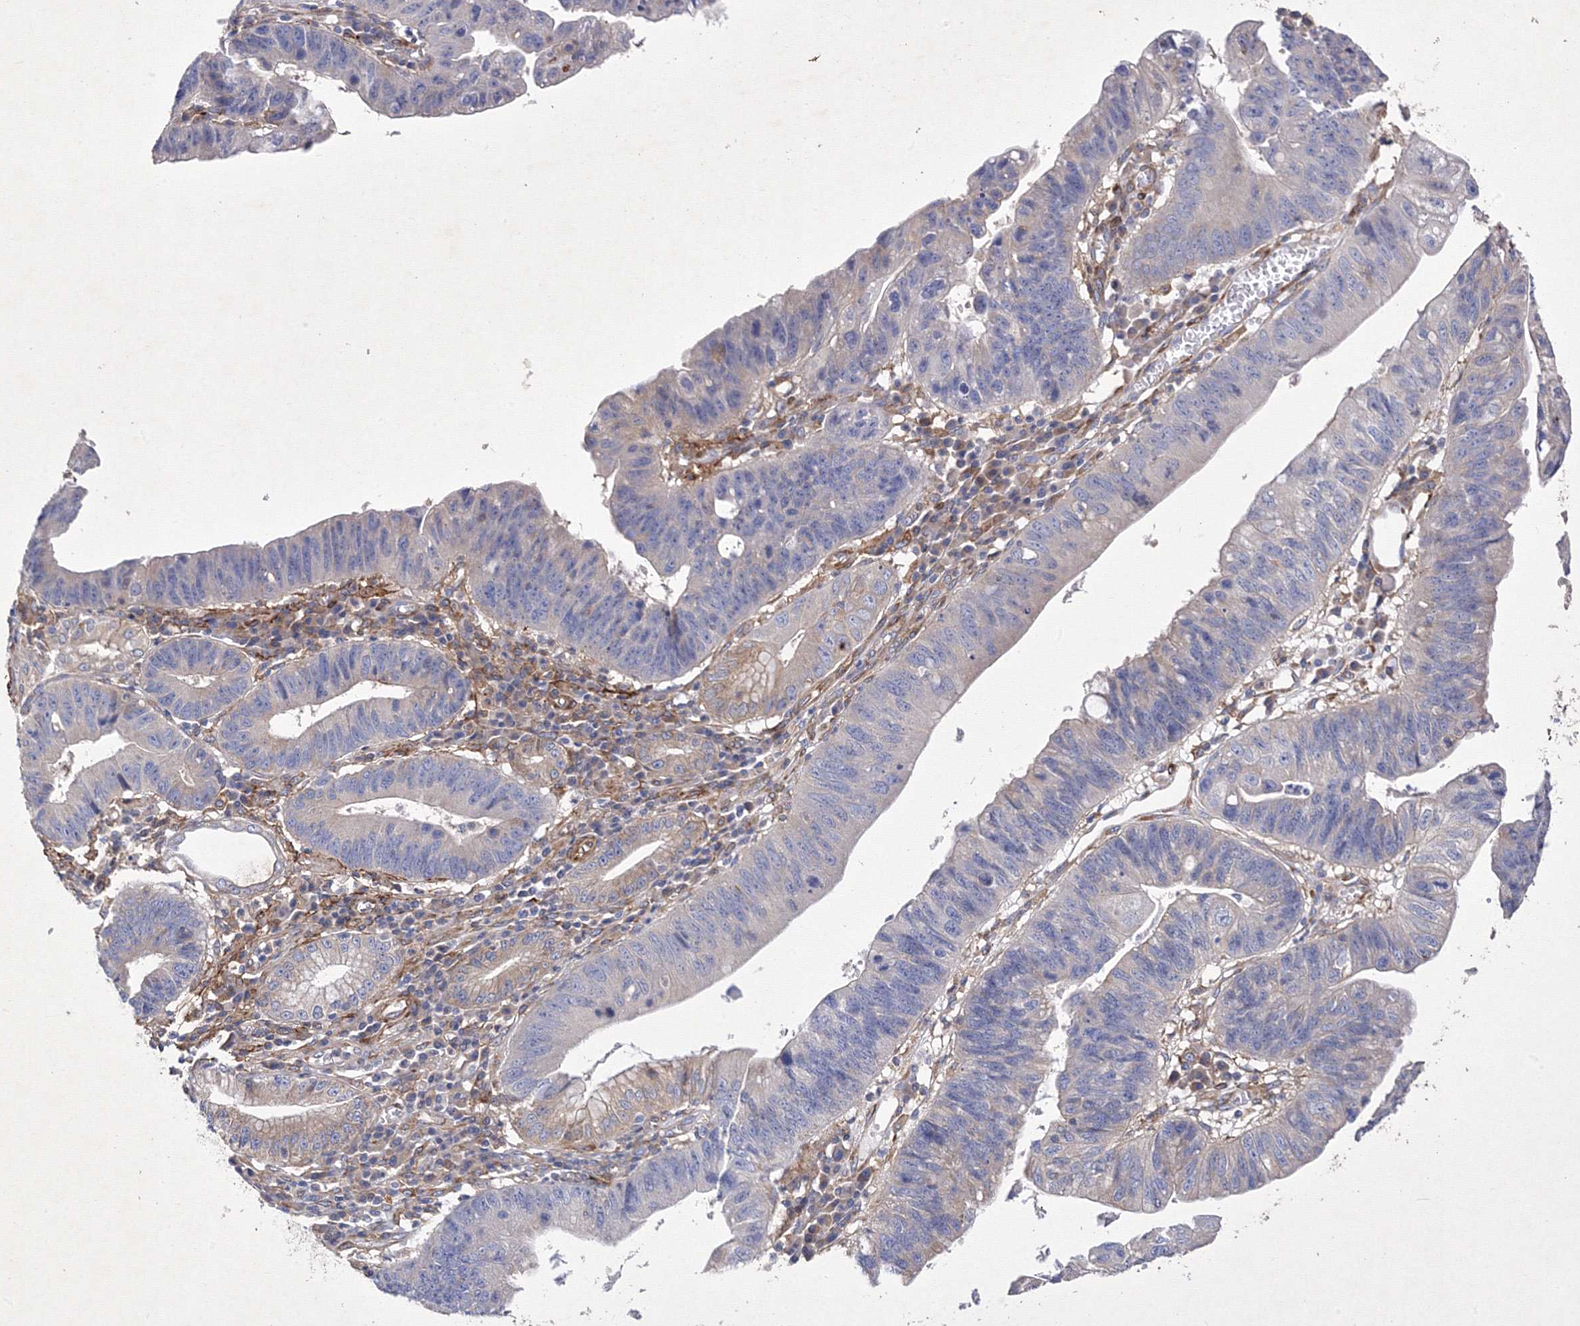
{"staining": {"intensity": "negative", "quantity": "none", "location": "none"}, "tissue": "stomach cancer", "cell_type": "Tumor cells", "image_type": "cancer", "snomed": [{"axis": "morphology", "description": "Adenocarcinoma, NOS"}, {"axis": "topography", "description": "Stomach"}], "caption": "Tumor cells are negative for protein expression in human stomach cancer.", "gene": "SNX18", "patient": {"sex": "male", "age": 59}}